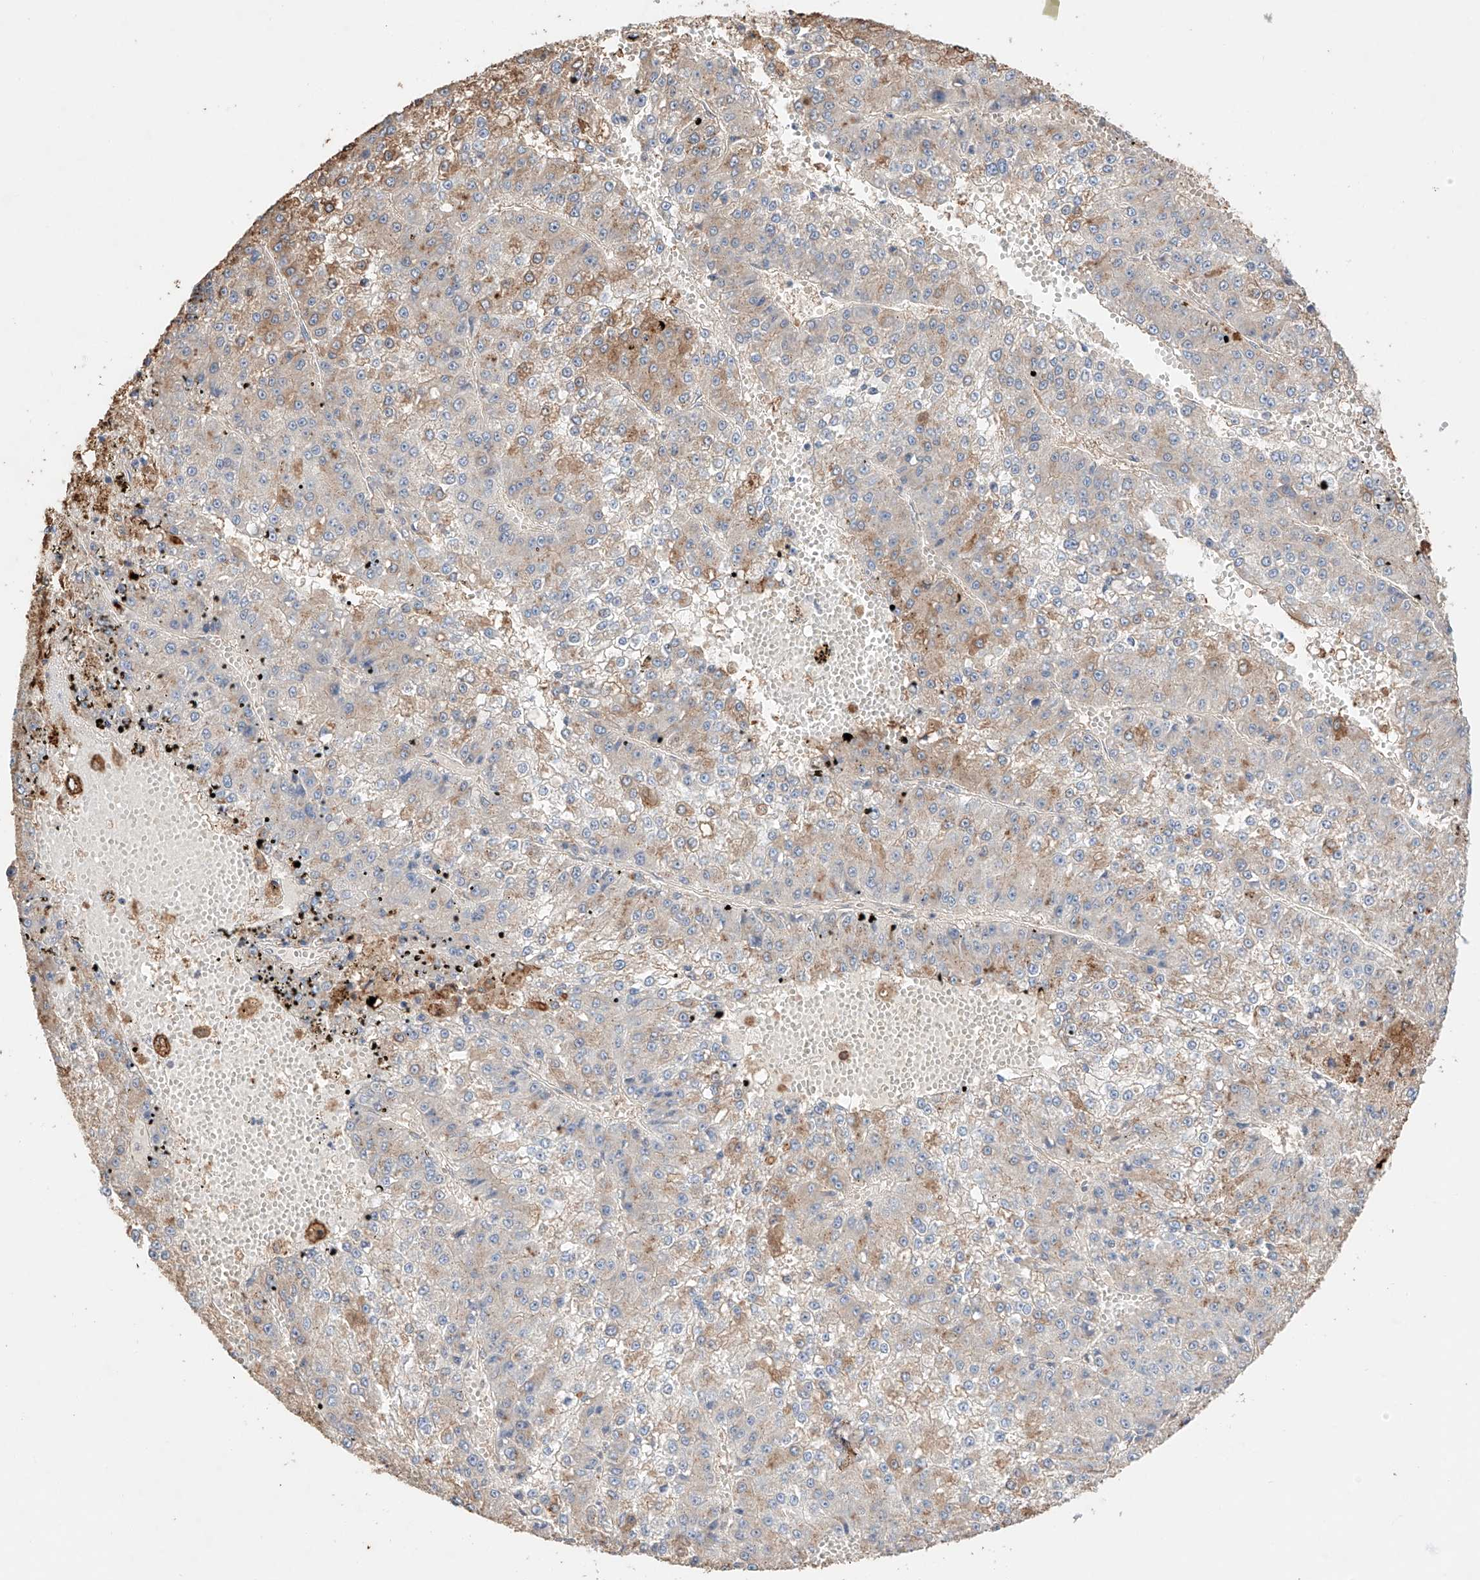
{"staining": {"intensity": "moderate", "quantity": "25%-75%", "location": "cytoplasmic/membranous"}, "tissue": "liver cancer", "cell_type": "Tumor cells", "image_type": "cancer", "snomed": [{"axis": "morphology", "description": "Carcinoma, Hepatocellular, NOS"}, {"axis": "topography", "description": "Liver"}], "caption": "Moderate cytoplasmic/membranous protein staining is appreciated in about 25%-75% of tumor cells in liver hepatocellular carcinoma.", "gene": "MOSPD1", "patient": {"sex": "female", "age": 73}}